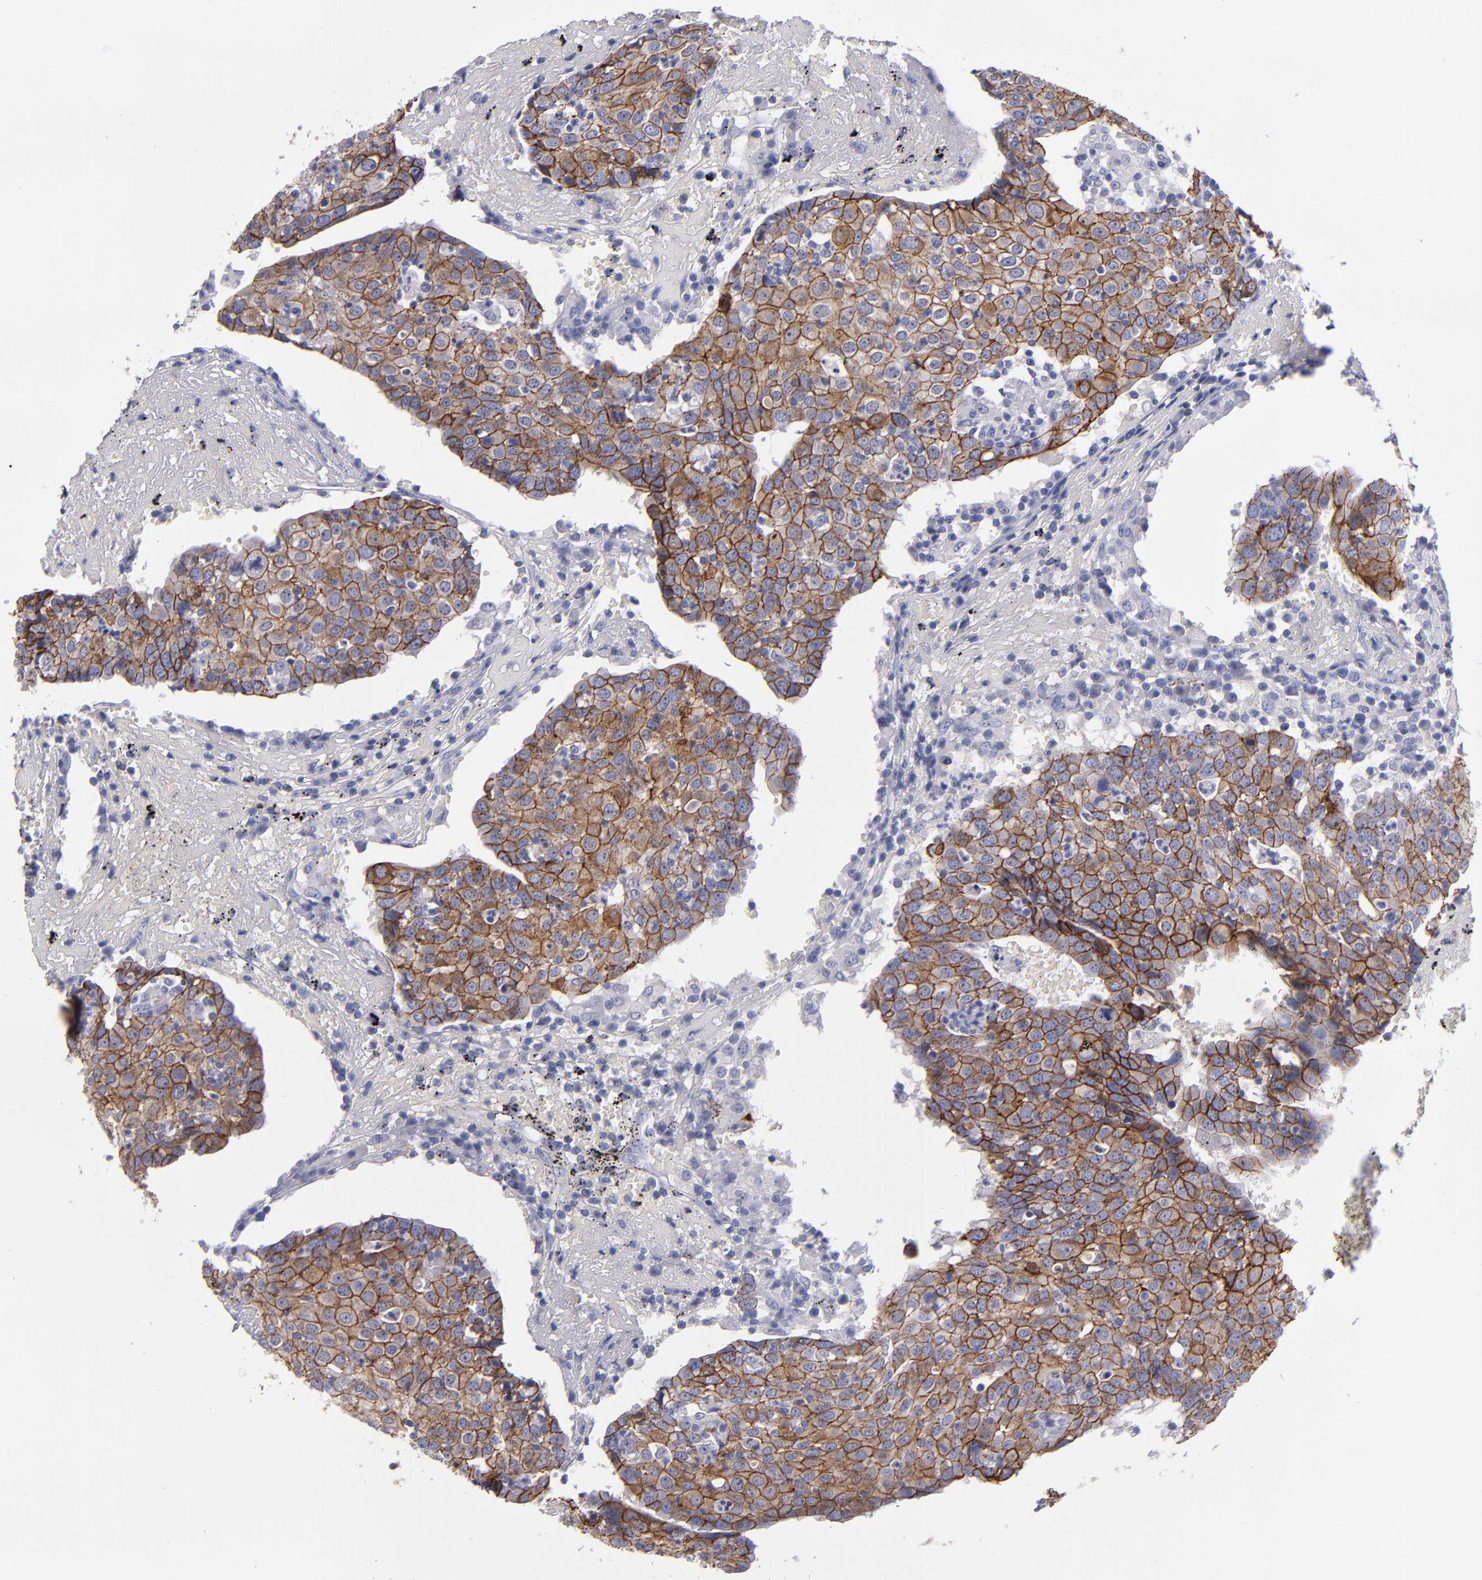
{"staining": {"intensity": "strong", "quantity": ">75%", "location": "cytoplasmic/membranous"}, "tissue": "head and neck cancer", "cell_type": "Tumor cells", "image_type": "cancer", "snomed": [{"axis": "morphology", "description": "Adenocarcinoma, NOS"}, {"axis": "topography", "description": "Salivary gland"}, {"axis": "topography", "description": "Head-Neck"}], "caption": "Brown immunohistochemical staining in human head and neck cancer exhibits strong cytoplasmic/membranous staining in approximately >75% of tumor cells.", "gene": "CDH3", "patient": {"sex": "female", "age": 65}}